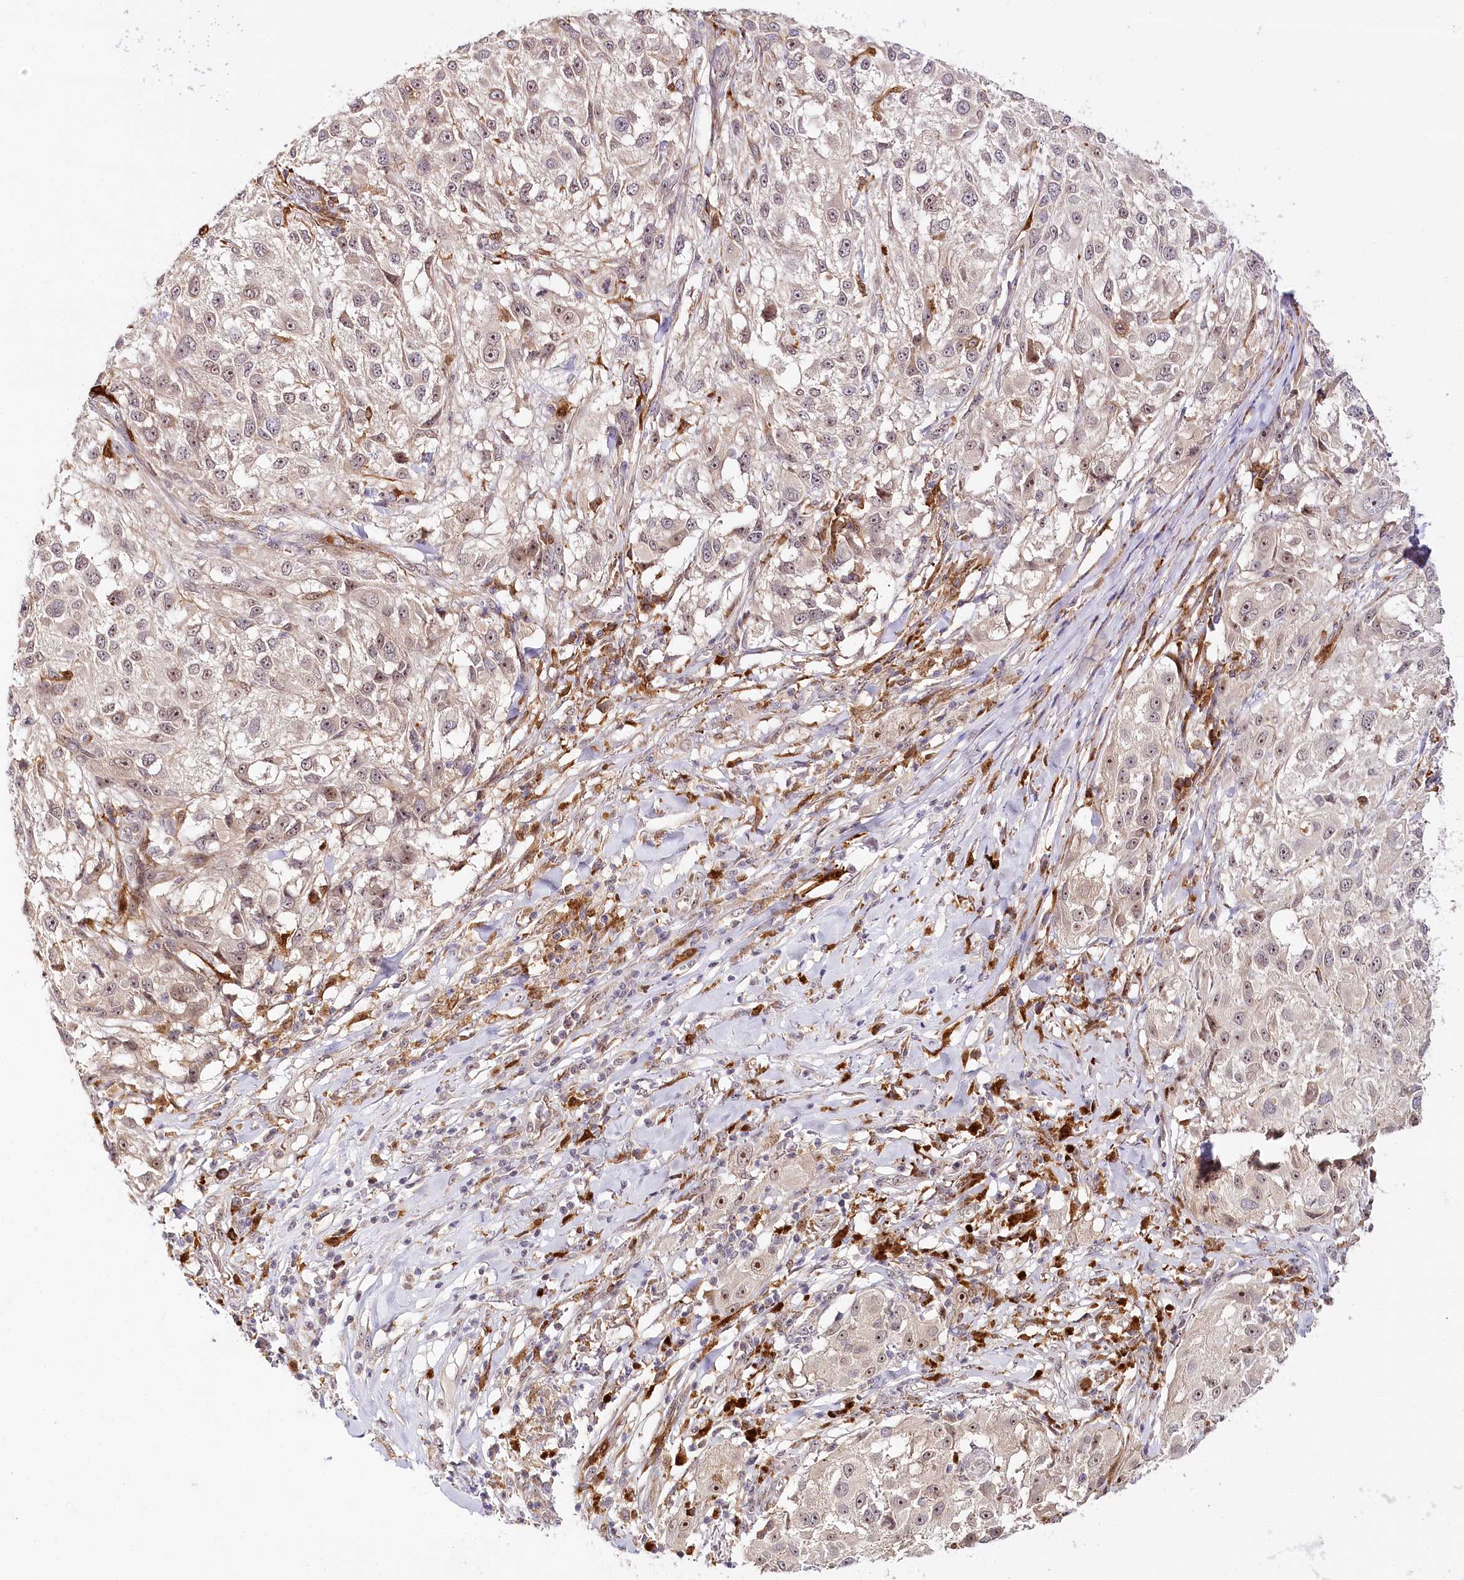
{"staining": {"intensity": "moderate", "quantity": "<25%", "location": "nuclear"}, "tissue": "melanoma", "cell_type": "Tumor cells", "image_type": "cancer", "snomed": [{"axis": "morphology", "description": "Necrosis, NOS"}, {"axis": "morphology", "description": "Malignant melanoma, NOS"}, {"axis": "topography", "description": "Skin"}], "caption": "The photomicrograph demonstrates immunohistochemical staining of melanoma. There is moderate nuclear staining is identified in about <25% of tumor cells.", "gene": "WDR36", "patient": {"sex": "female", "age": 87}}